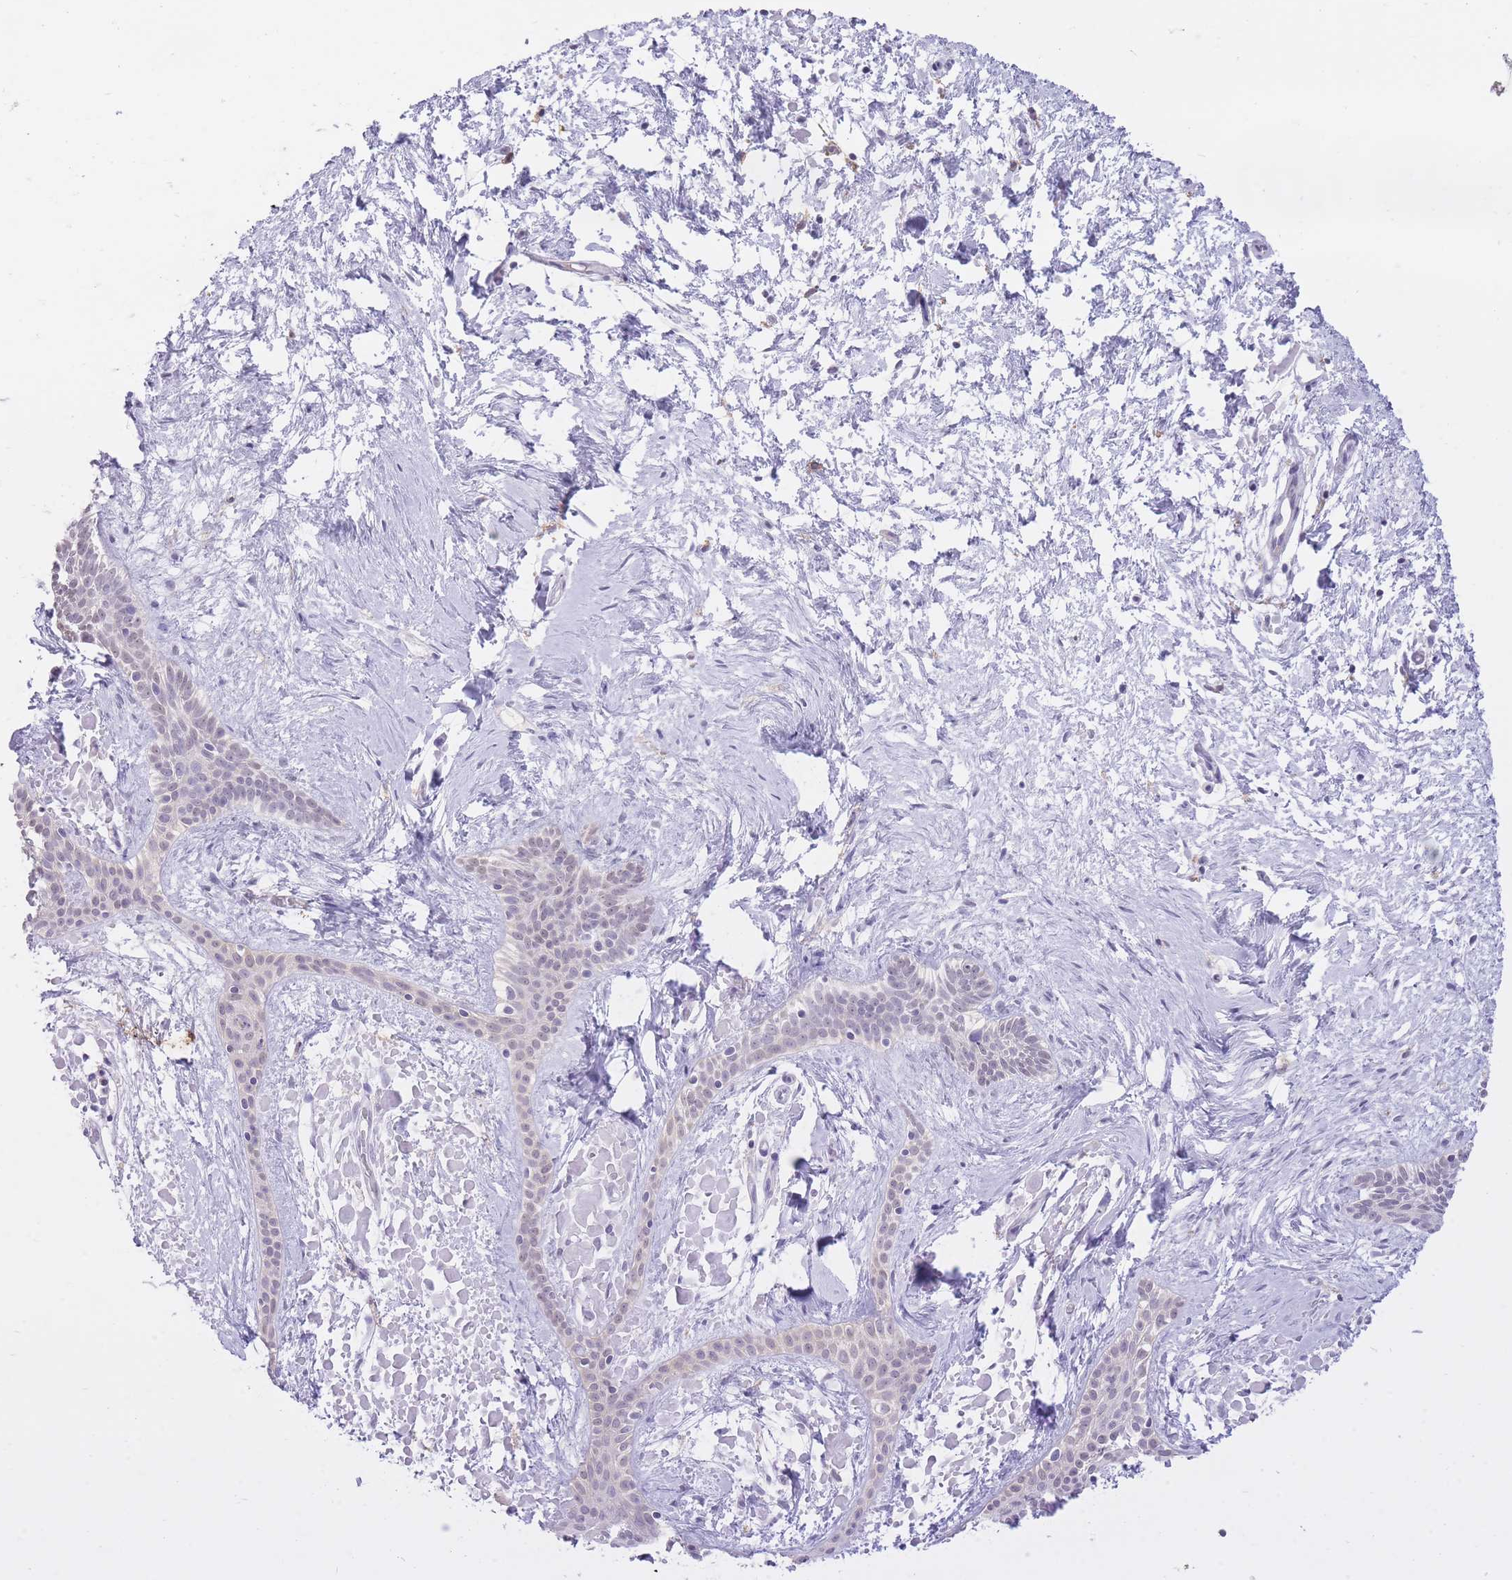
{"staining": {"intensity": "negative", "quantity": "none", "location": "none"}, "tissue": "skin cancer", "cell_type": "Tumor cells", "image_type": "cancer", "snomed": [{"axis": "morphology", "description": "Basal cell carcinoma"}, {"axis": "topography", "description": "Skin"}], "caption": "Immunohistochemical staining of human skin basal cell carcinoma demonstrates no significant positivity in tumor cells.", "gene": "DENND2D", "patient": {"sex": "male", "age": 78}}